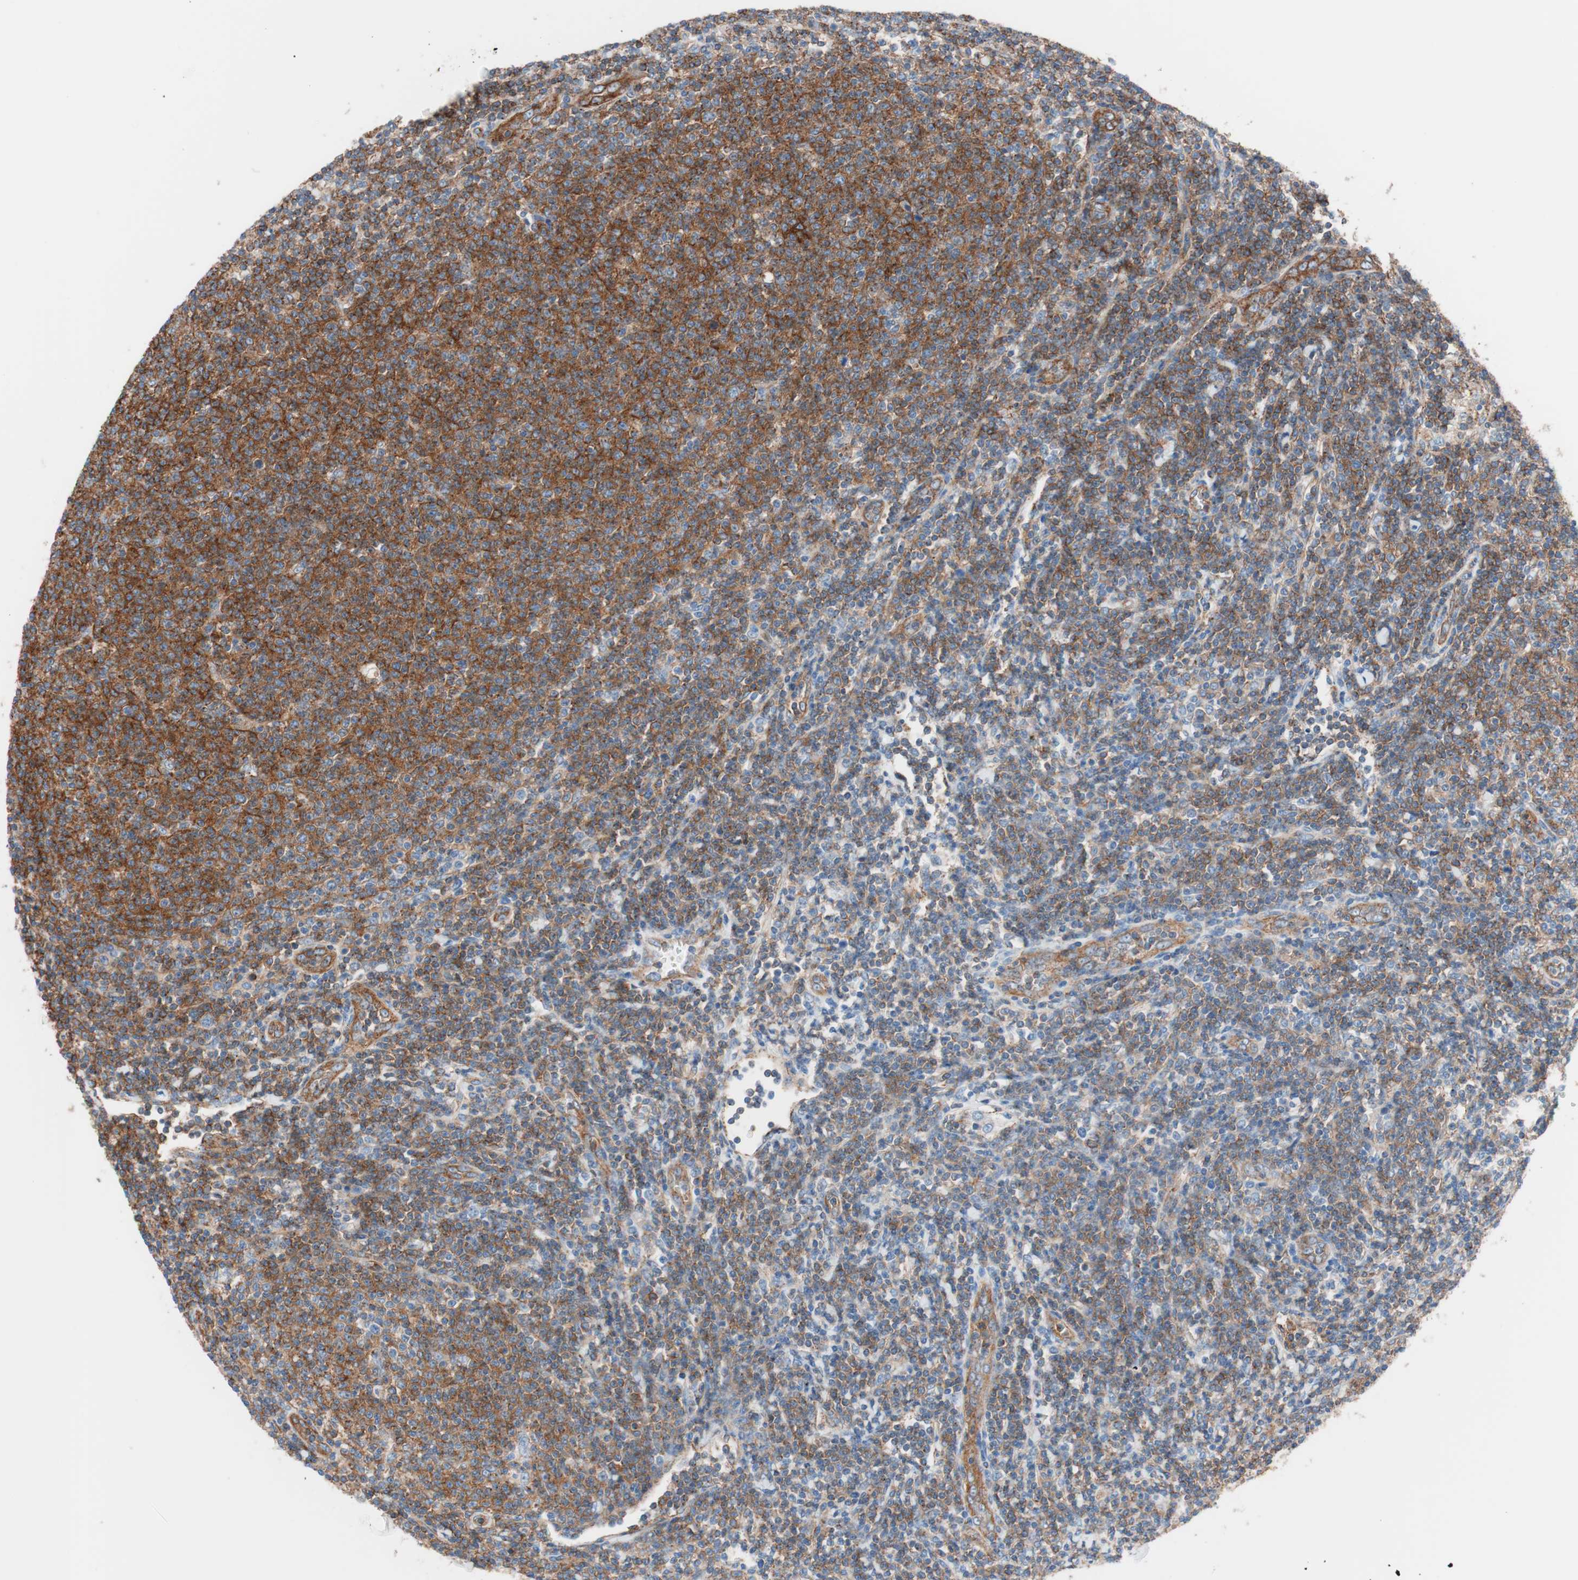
{"staining": {"intensity": "strong", "quantity": ">75%", "location": "cytoplasmic/membranous"}, "tissue": "lymphoma", "cell_type": "Tumor cells", "image_type": "cancer", "snomed": [{"axis": "morphology", "description": "Malignant lymphoma, non-Hodgkin's type, Low grade"}, {"axis": "topography", "description": "Lymph node"}], "caption": "Immunohistochemistry of malignant lymphoma, non-Hodgkin's type (low-grade) demonstrates high levels of strong cytoplasmic/membranous positivity in approximately >75% of tumor cells.", "gene": "FLOT2", "patient": {"sex": "male", "age": 66}}